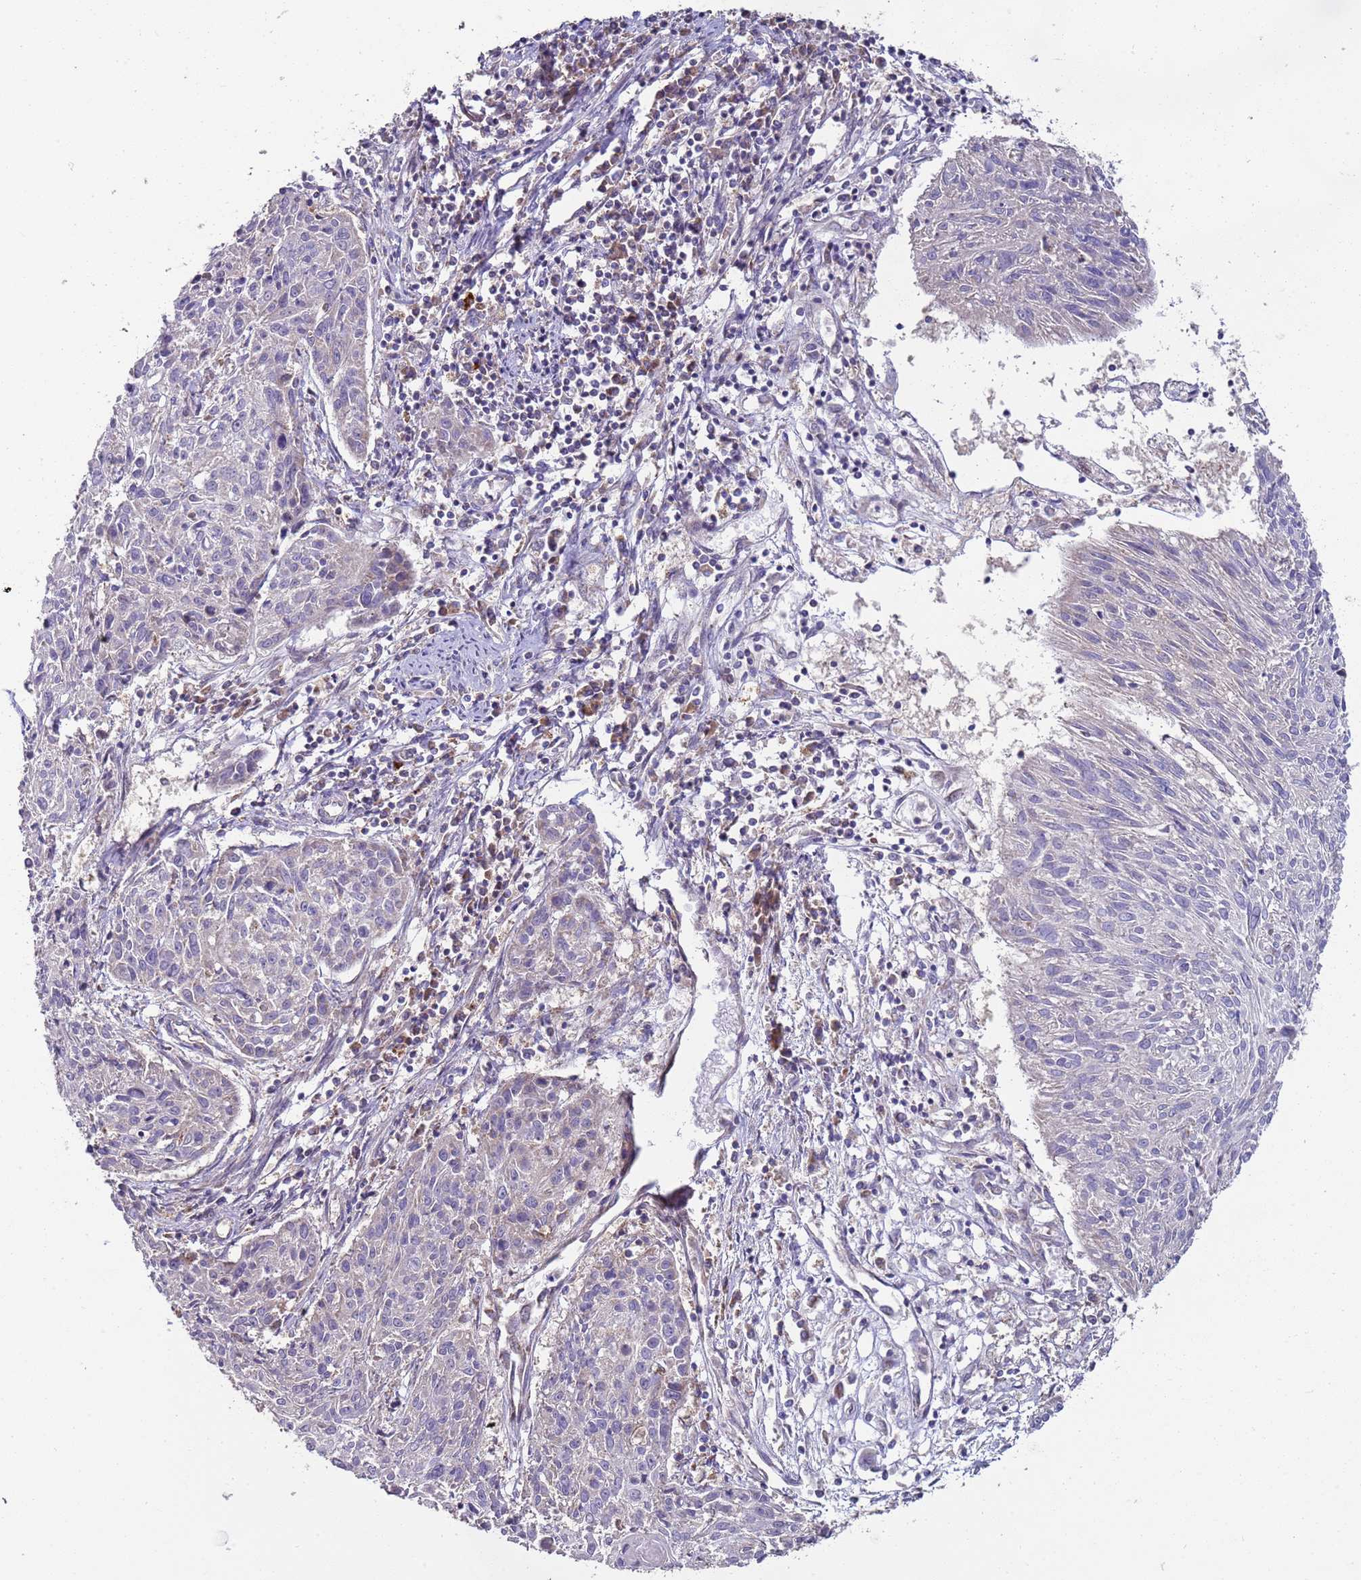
{"staining": {"intensity": "negative", "quantity": "none", "location": "none"}, "tissue": "cervical cancer", "cell_type": "Tumor cells", "image_type": "cancer", "snomed": [{"axis": "morphology", "description": "Squamous cell carcinoma, NOS"}, {"axis": "topography", "description": "Cervix"}], "caption": "An IHC image of cervical cancer is shown. There is no staining in tumor cells of cervical cancer.", "gene": "DIP2B", "patient": {"sex": "female", "age": 51}}